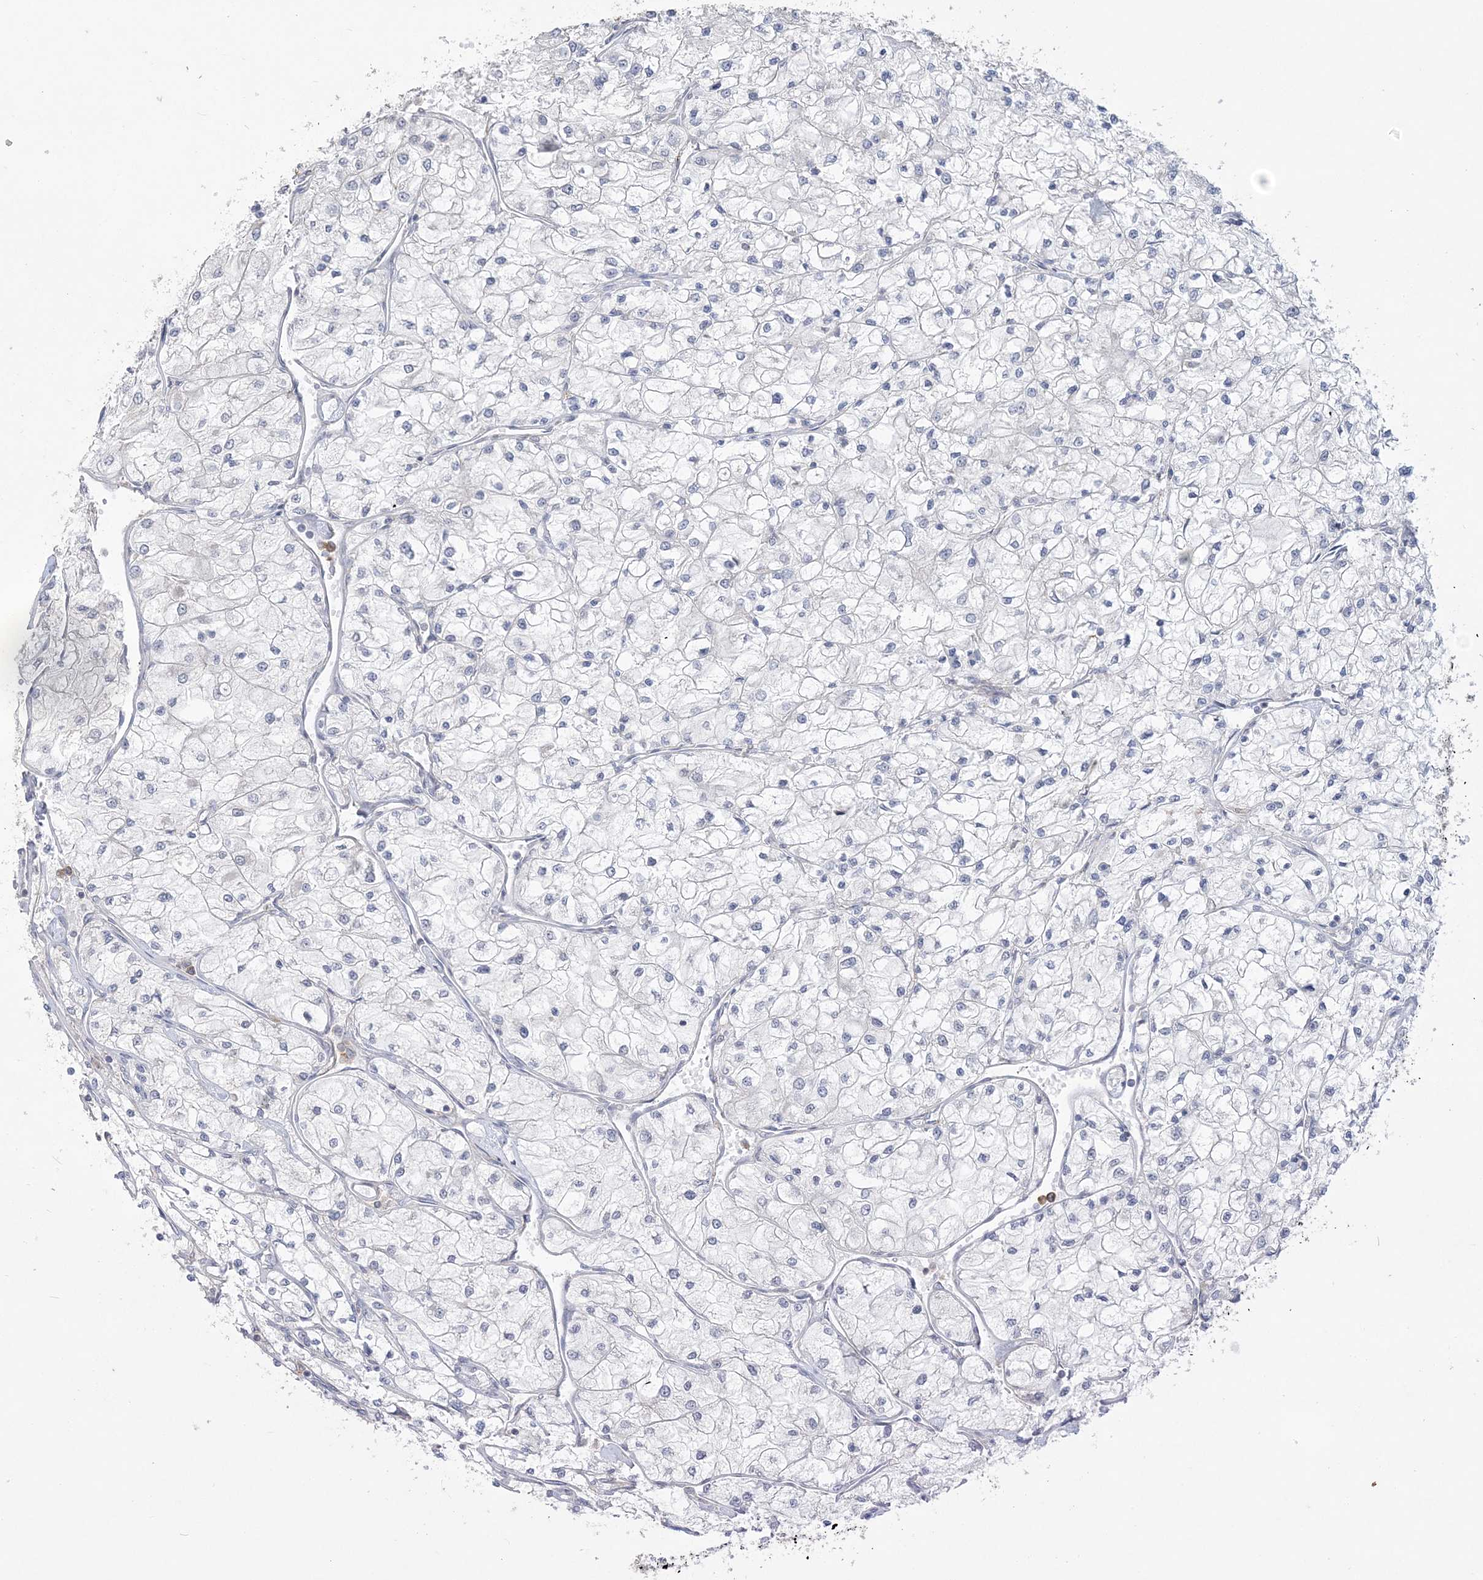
{"staining": {"intensity": "negative", "quantity": "none", "location": "none"}, "tissue": "renal cancer", "cell_type": "Tumor cells", "image_type": "cancer", "snomed": [{"axis": "morphology", "description": "Adenocarcinoma, NOS"}, {"axis": "topography", "description": "Kidney"}], "caption": "Renal cancer was stained to show a protein in brown. There is no significant staining in tumor cells. (DAB (3,3'-diaminobenzidine) immunohistochemistry visualized using brightfield microscopy, high magnification).", "gene": "ANKS1A", "patient": {"sex": "male", "age": 80}}